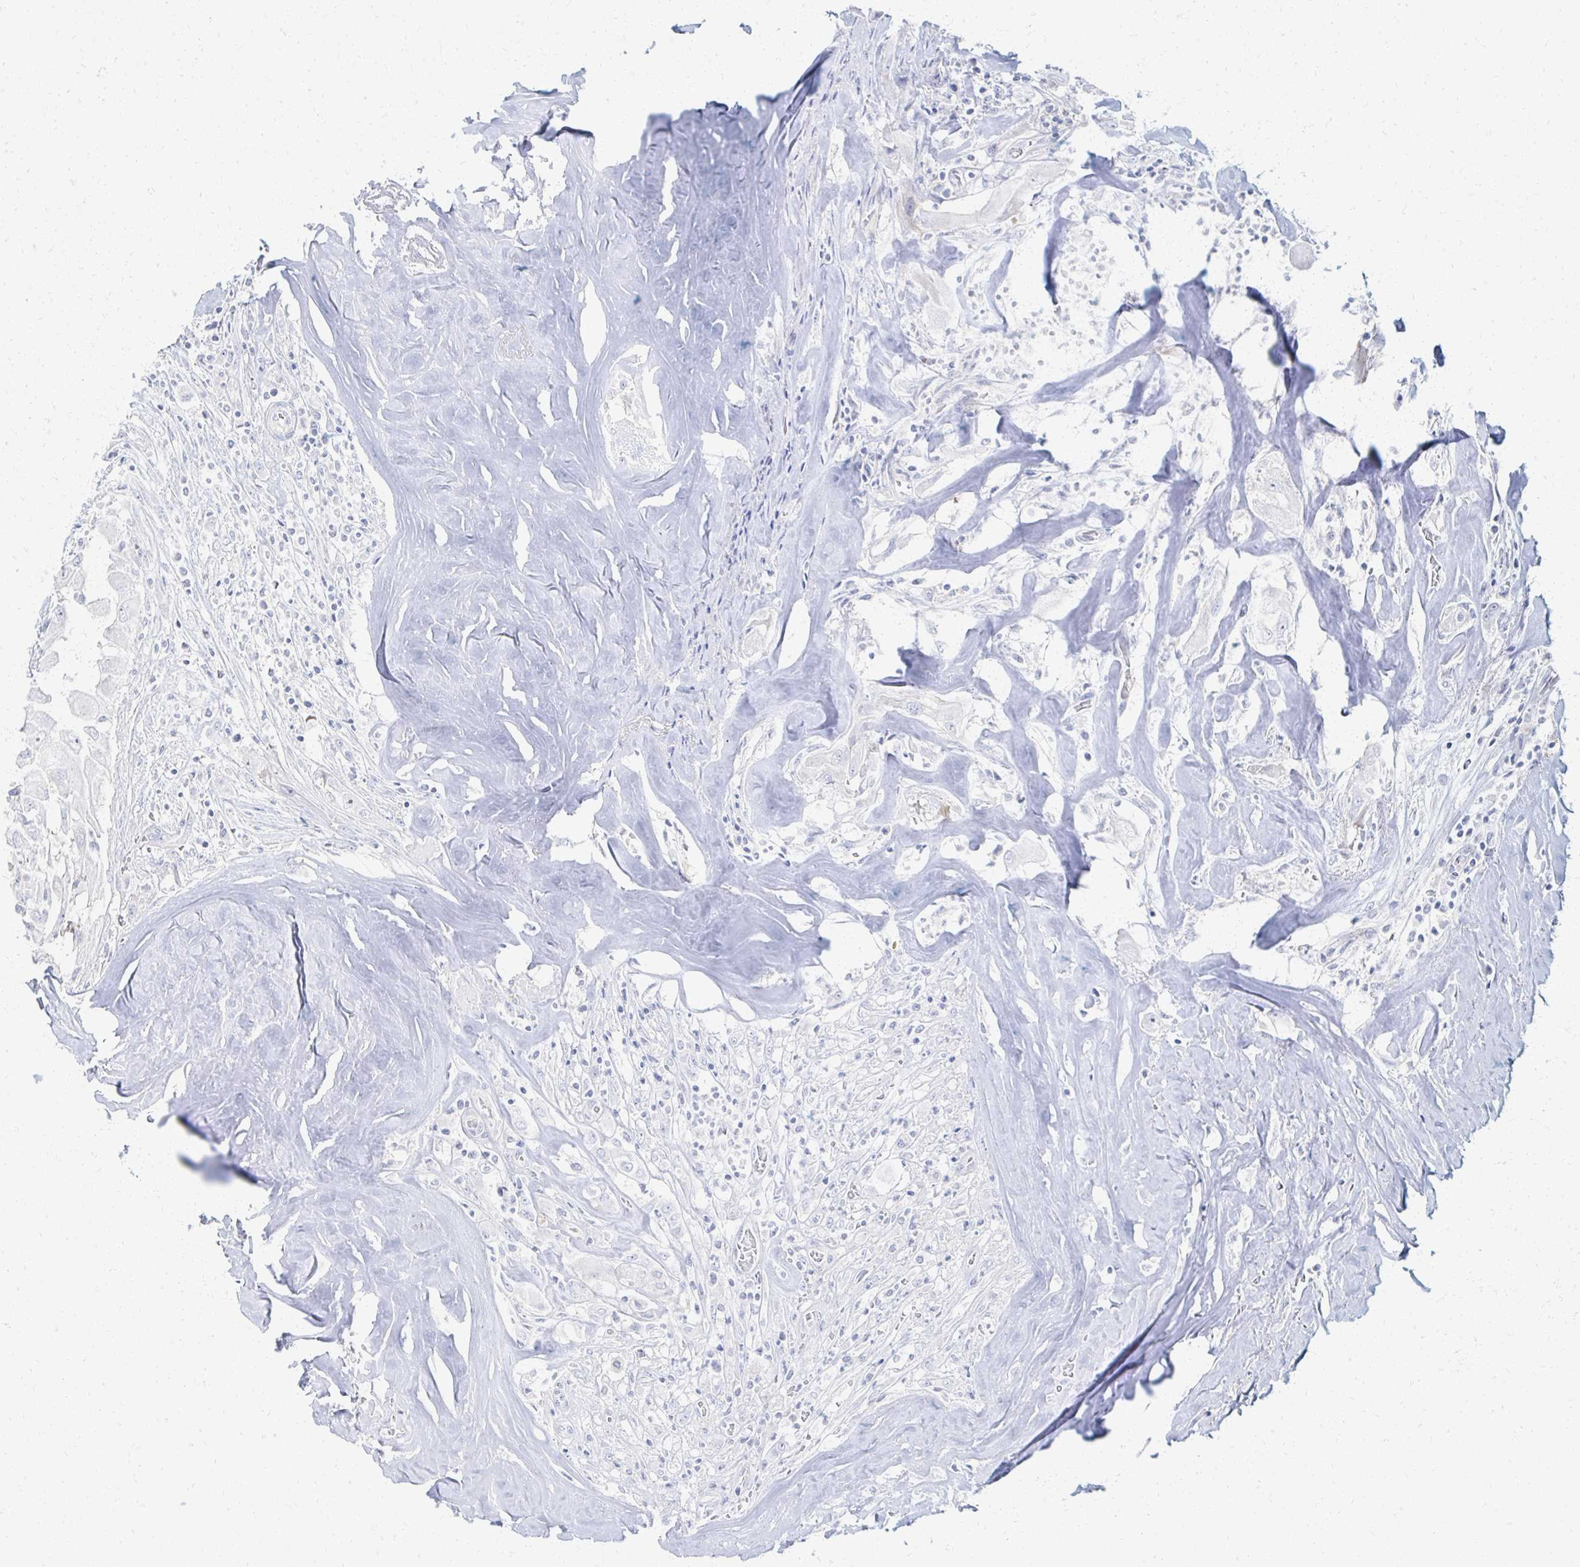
{"staining": {"intensity": "negative", "quantity": "none", "location": "none"}, "tissue": "thyroid cancer", "cell_type": "Tumor cells", "image_type": "cancer", "snomed": [{"axis": "morphology", "description": "Normal tissue, NOS"}, {"axis": "morphology", "description": "Papillary adenocarcinoma, NOS"}, {"axis": "topography", "description": "Thyroid gland"}], "caption": "This photomicrograph is of thyroid cancer (papillary adenocarcinoma) stained with IHC to label a protein in brown with the nuclei are counter-stained blue. There is no positivity in tumor cells.", "gene": "PRR20A", "patient": {"sex": "female", "age": 59}}